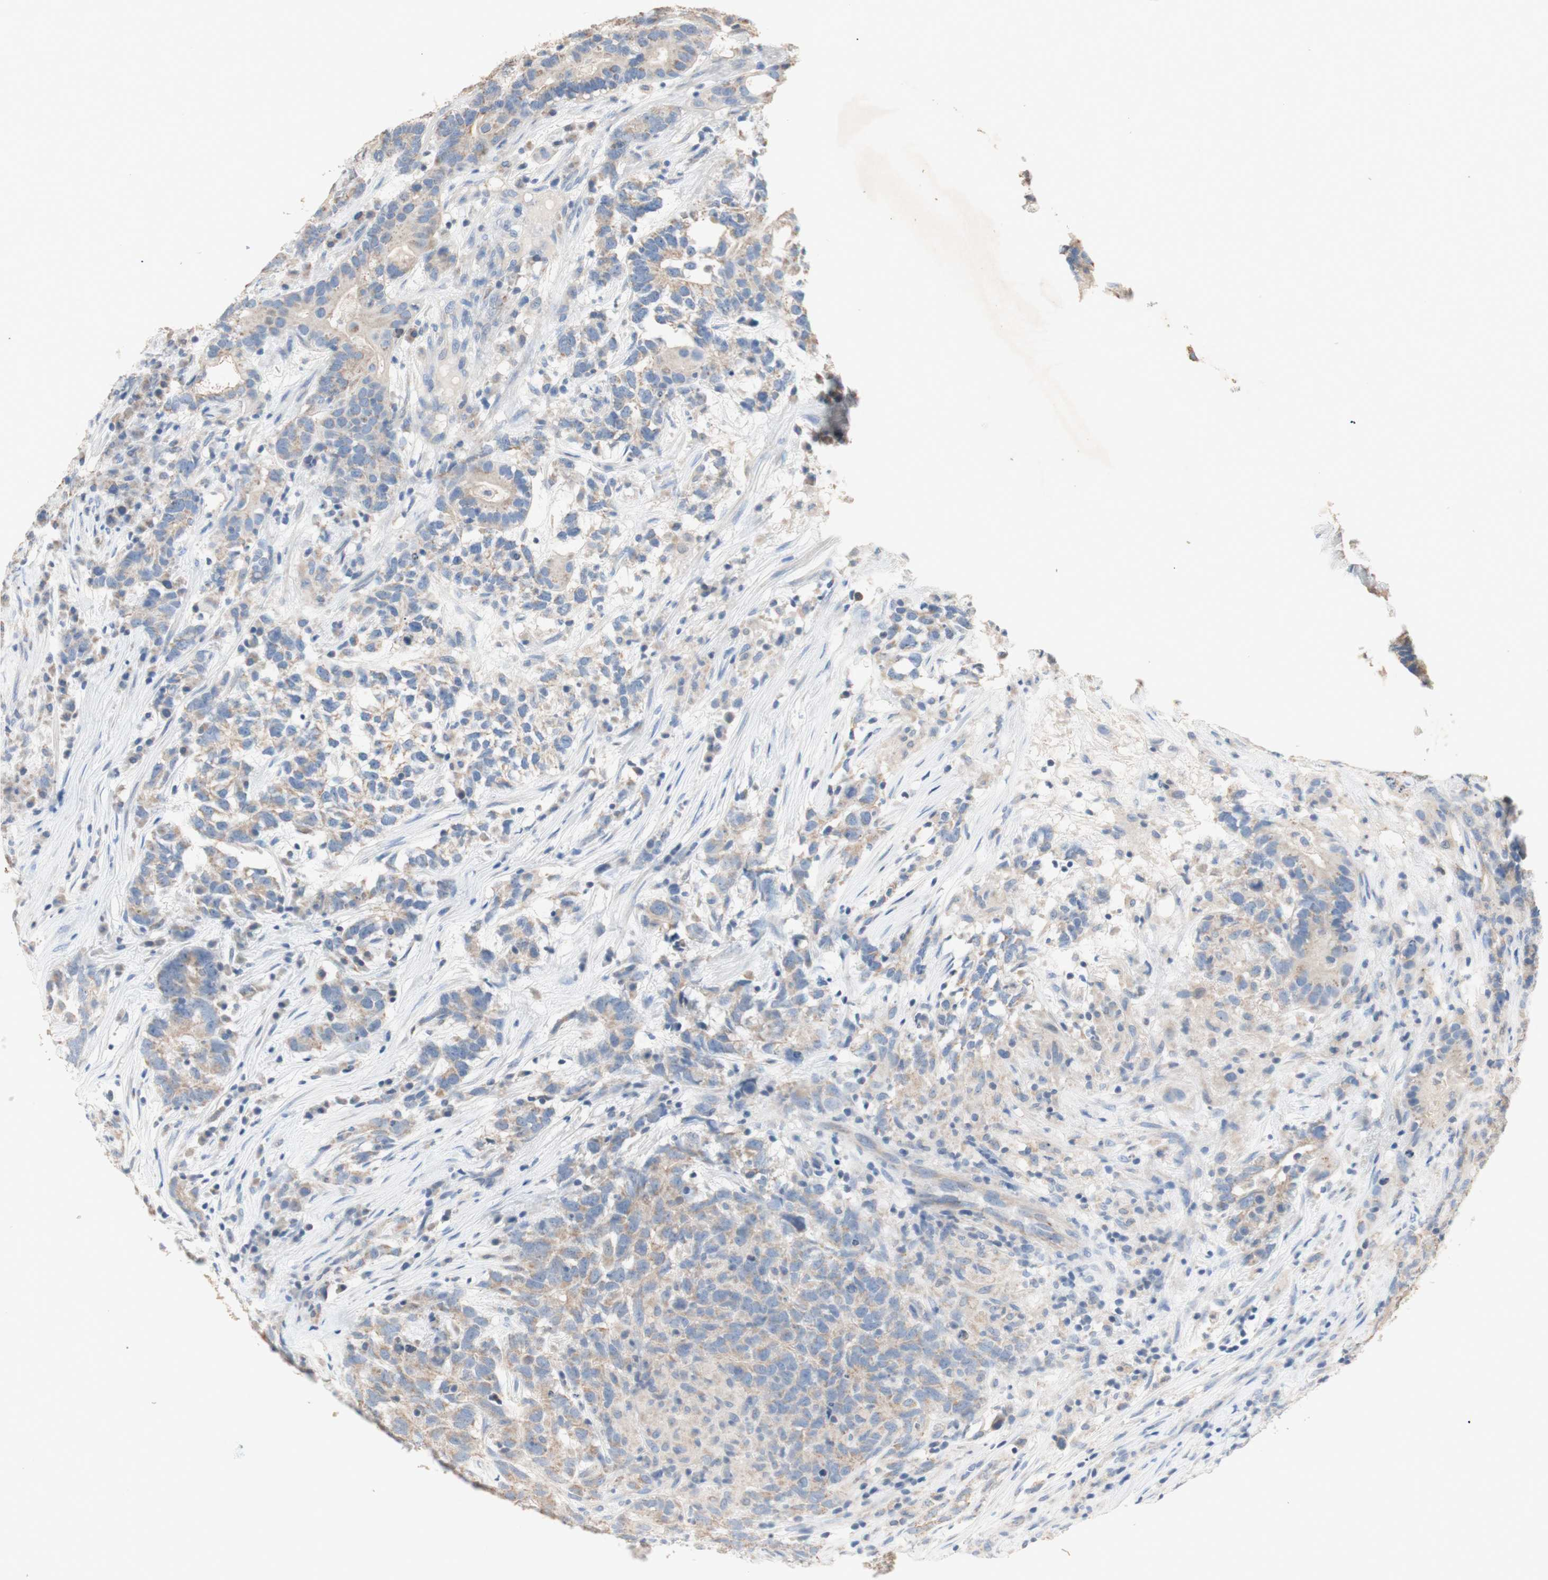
{"staining": {"intensity": "weak", "quantity": "25%-75%", "location": "cytoplasmic/membranous"}, "tissue": "testis cancer", "cell_type": "Tumor cells", "image_type": "cancer", "snomed": [{"axis": "morphology", "description": "Carcinoma, Embryonal, NOS"}, {"axis": "topography", "description": "Testis"}], "caption": "Protein expression analysis of human embryonal carcinoma (testis) reveals weak cytoplasmic/membranous expression in about 25%-75% of tumor cells.", "gene": "PTGIS", "patient": {"sex": "male", "age": 26}}